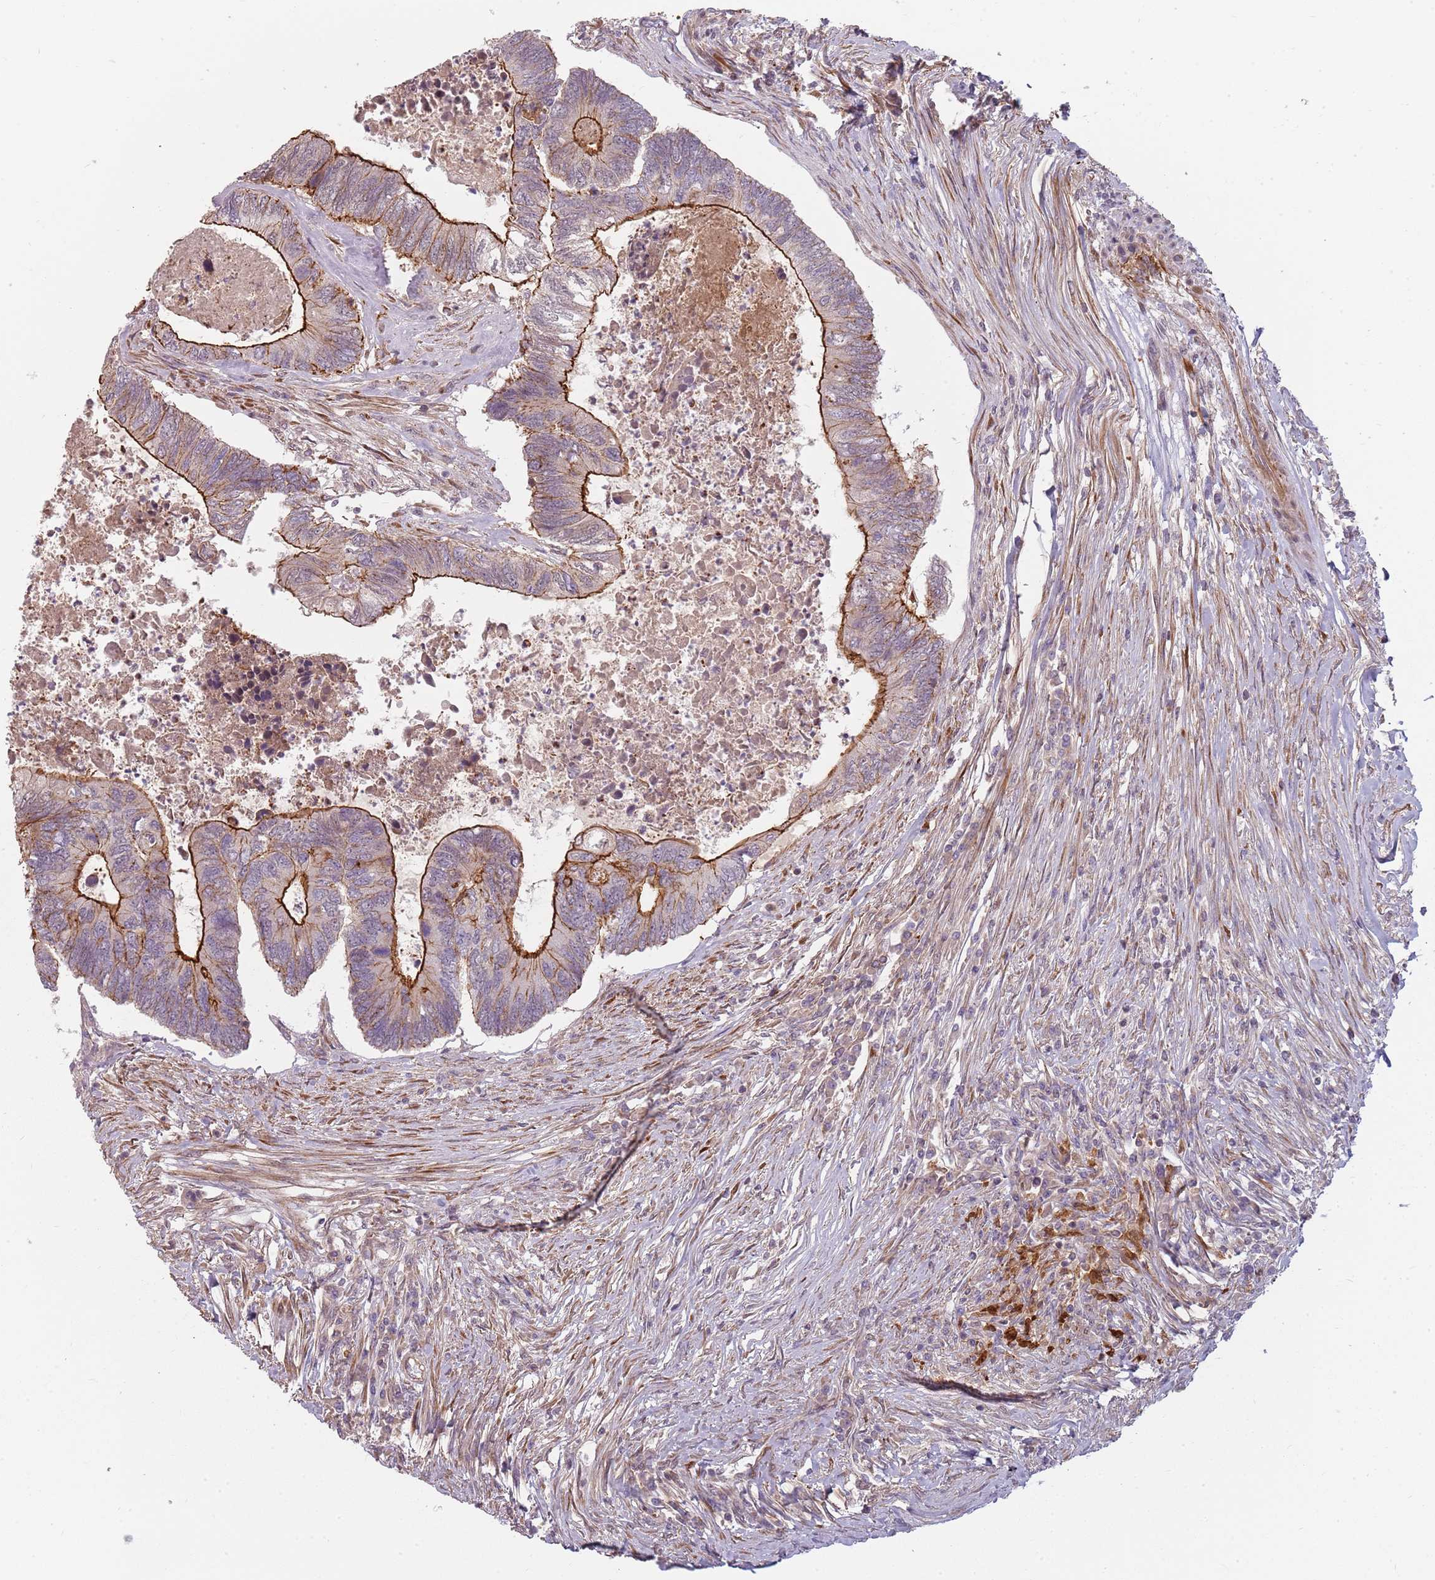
{"staining": {"intensity": "strong", "quantity": "25%-75%", "location": "cytoplasmic/membranous"}, "tissue": "colorectal cancer", "cell_type": "Tumor cells", "image_type": "cancer", "snomed": [{"axis": "morphology", "description": "Adenocarcinoma, NOS"}, {"axis": "topography", "description": "Colon"}], "caption": "Immunohistochemistry (IHC) (DAB (3,3'-diaminobenzidine)) staining of colorectal cancer (adenocarcinoma) exhibits strong cytoplasmic/membranous protein expression in approximately 25%-75% of tumor cells.", "gene": "PPP1R14C", "patient": {"sex": "female", "age": 67}}